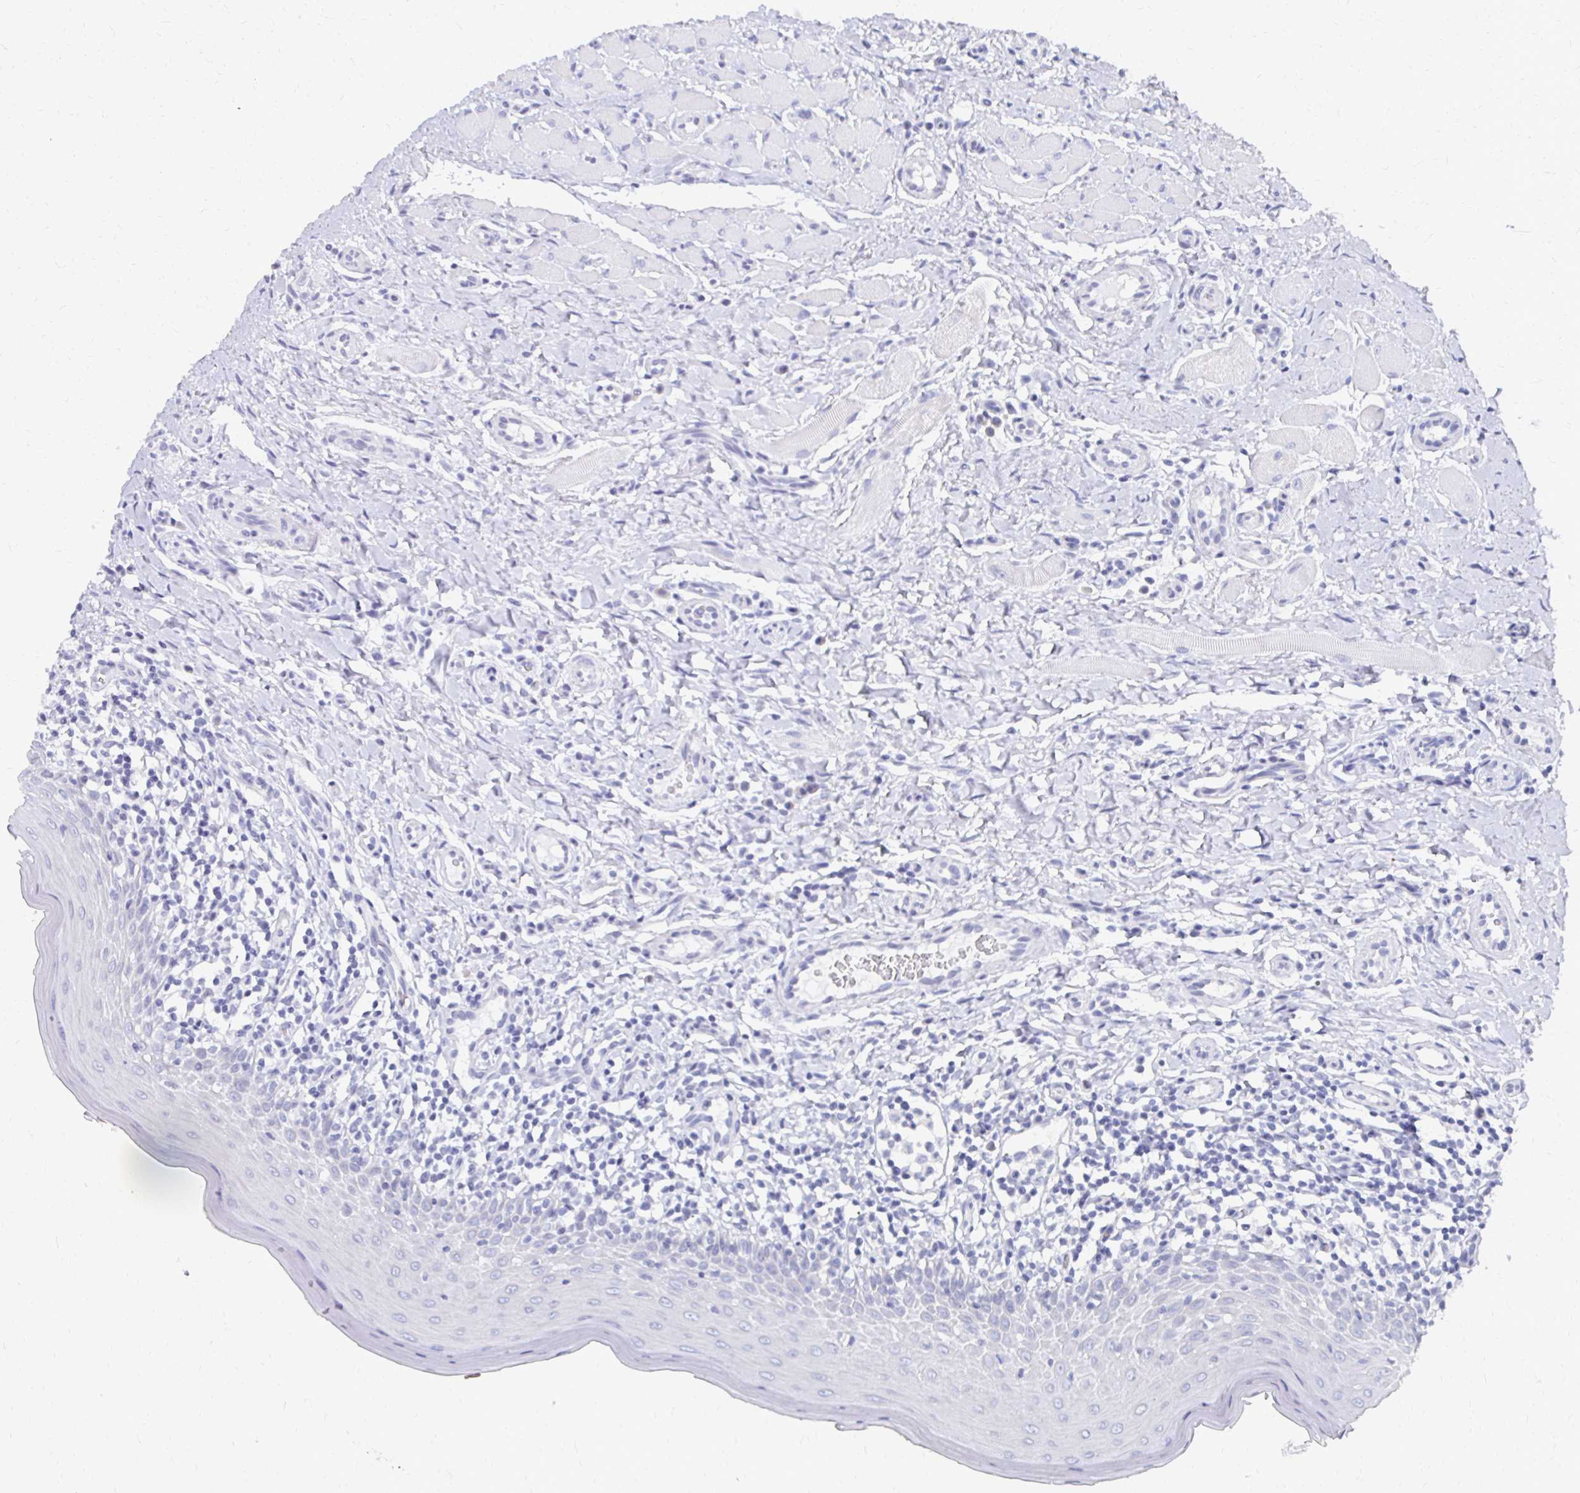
{"staining": {"intensity": "negative", "quantity": "none", "location": "none"}, "tissue": "oral mucosa", "cell_type": "Squamous epithelial cells", "image_type": "normal", "snomed": [{"axis": "morphology", "description": "Normal tissue, NOS"}, {"axis": "topography", "description": "Oral tissue"}, {"axis": "topography", "description": "Tounge, NOS"}], "caption": "Immunohistochemistry image of unremarkable oral mucosa: oral mucosa stained with DAB (3,3'-diaminobenzidine) exhibits no significant protein expression in squamous epithelial cells. Nuclei are stained in blue.", "gene": "SYCP3", "patient": {"sex": "female", "age": 58}}